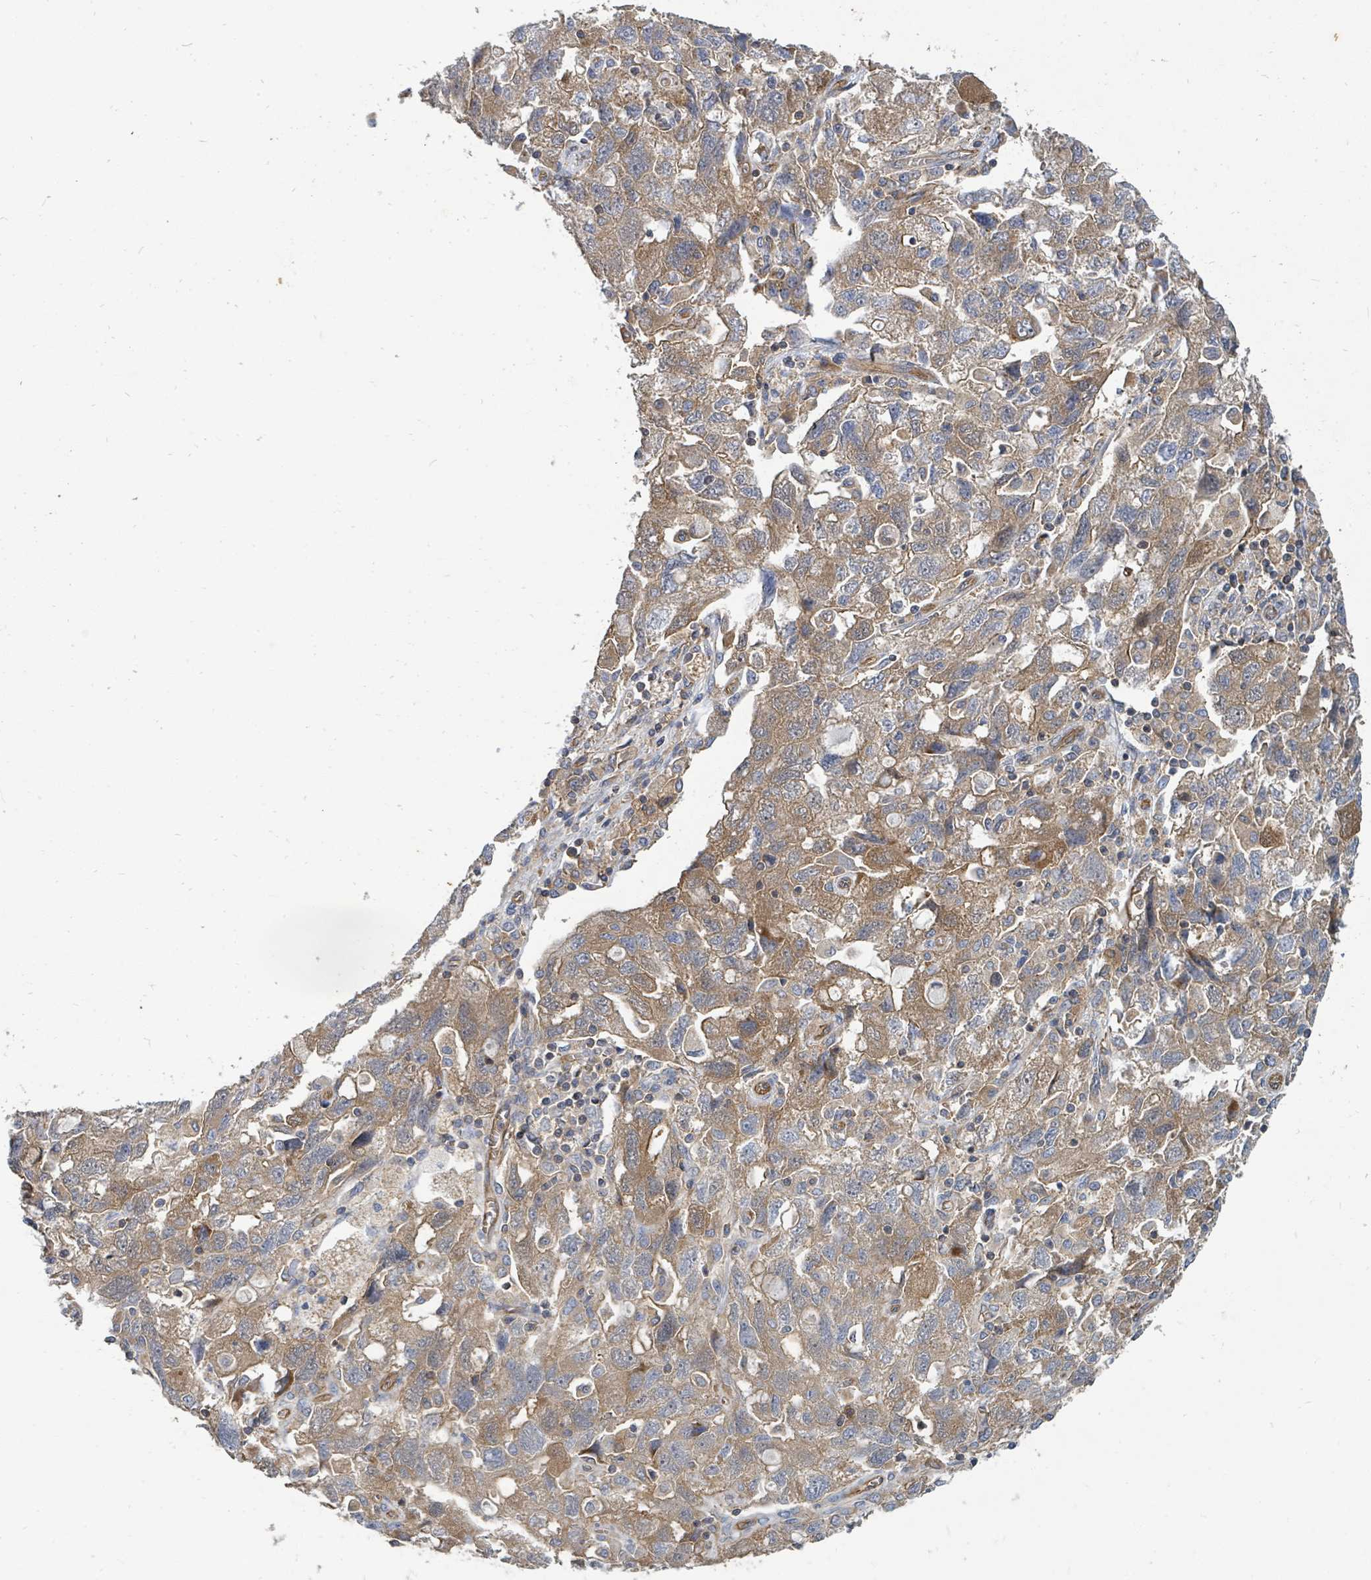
{"staining": {"intensity": "moderate", "quantity": ">75%", "location": "cytoplasmic/membranous"}, "tissue": "ovarian cancer", "cell_type": "Tumor cells", "image_type": "cancer", "snomed": [{"axis": "morphology", "description": "Carcinoma, NOS"}, {"axis": "morphology", "description": "Cystadenocarcinoma, serous, NOS"}, {"axis": "topography", "description": "Ovary"}], "caption": "Ovarian cancer was stained to show a protein in brown. There is medium levels of moderate cytoplasmic/membranous staining in approximately >75% of tumor cells. The staining was performed using DAB, with brown indicating positive protein expression. Nuclei are stained blue with hematoxylin.", "gene": "BOLA2B", "patient": {"sex": "female", "age": 69}}